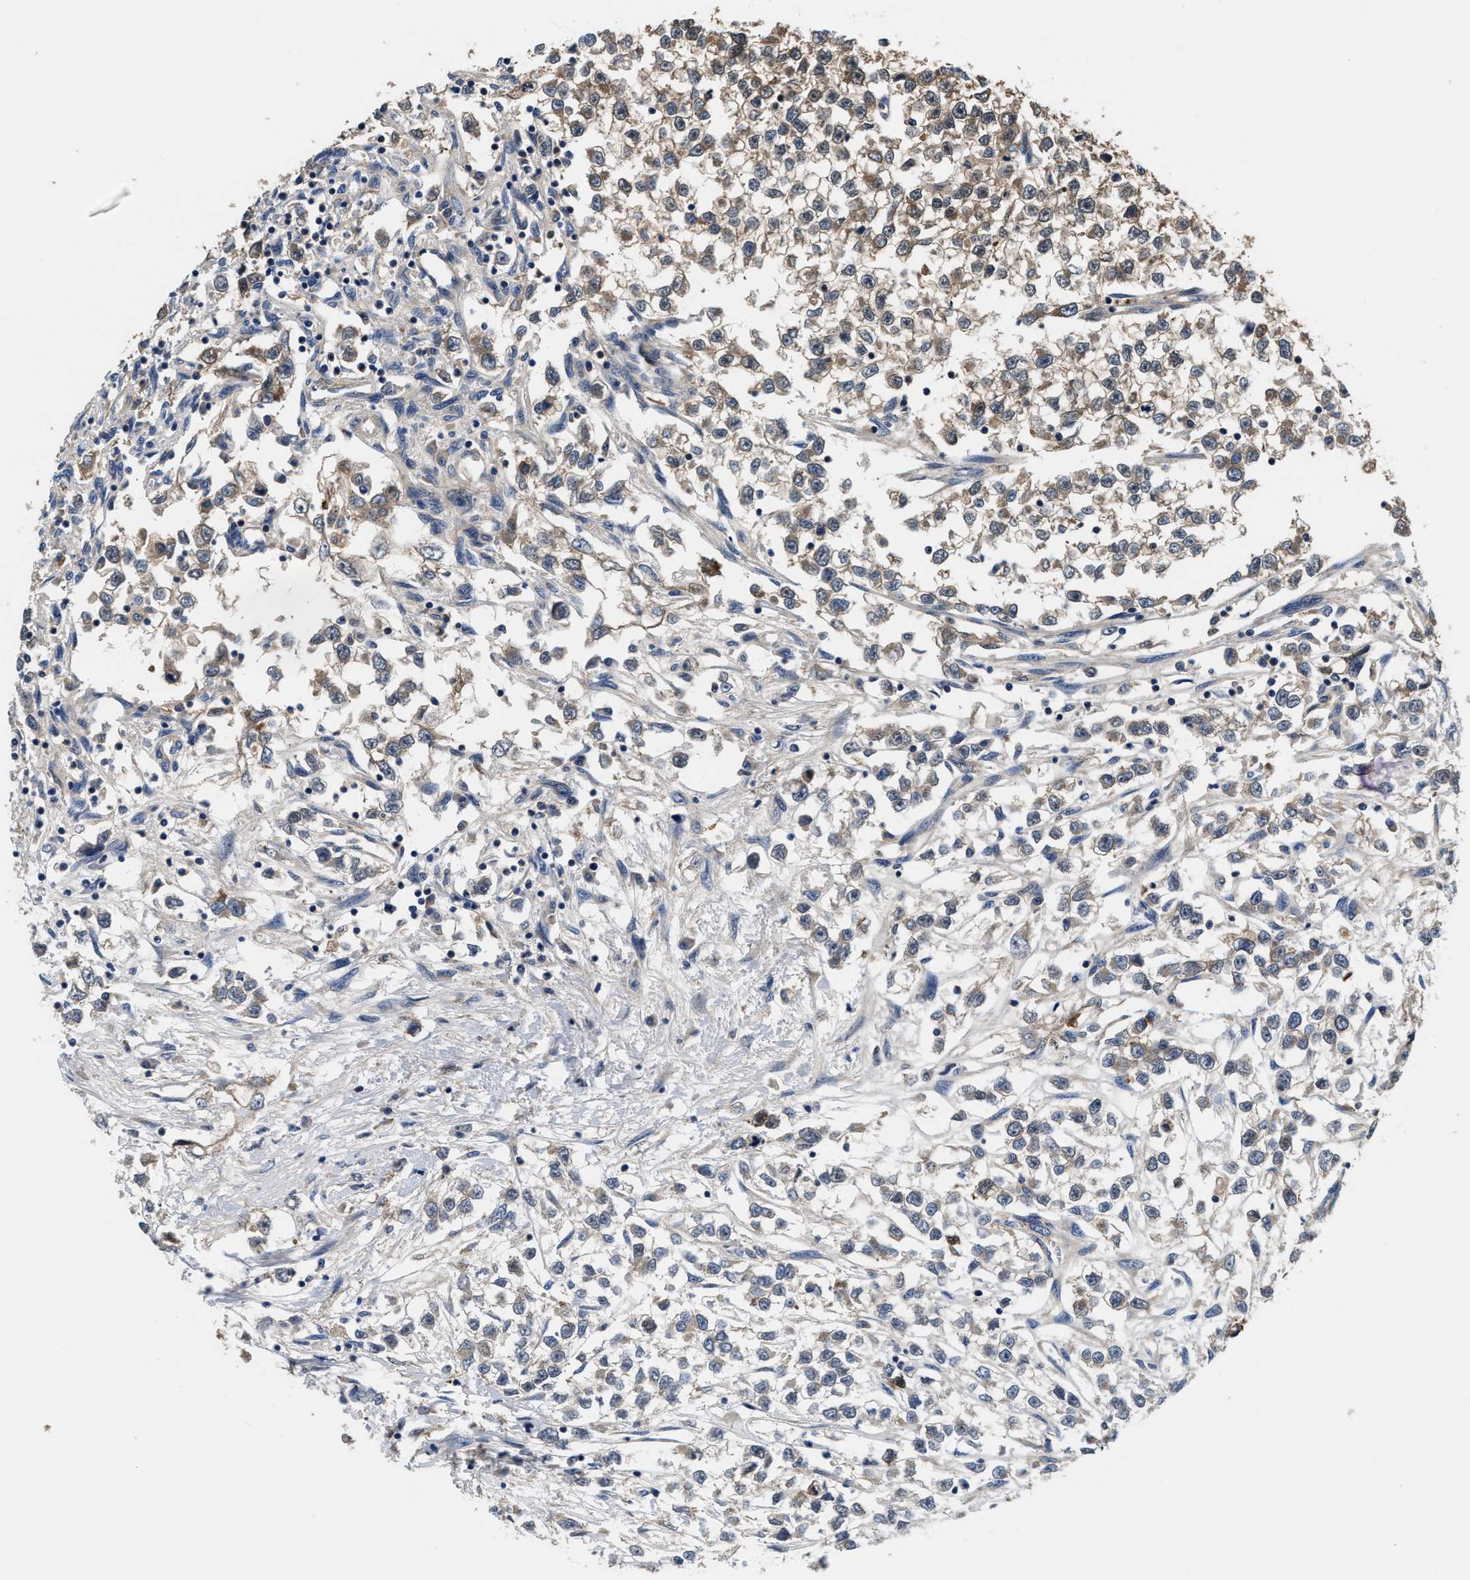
{"staining": {"intensity": "moderate", "quantity": ">75%", "location": "cytoplasmic/membranous"}, "tissue": "testis cancer", "cell_type": "Tumor cells", "image_type": "cancer", "snomed": [{"axis": "morphology", "description": "Seminoma, NOS"}, {"axis": "morphology", "description": "Carcinoma, Embryonal, NOS"}, {"axis": "topography", "description": "Testis"}], "caption": "Testis cancer was stained to show a protein in brown. There is medium levels of moderate cytoplasmic/membranous expression in approximately >75% of tumor cells.", "gene": "PHPT1", "patient": {"sex": "male", "age": 51}}